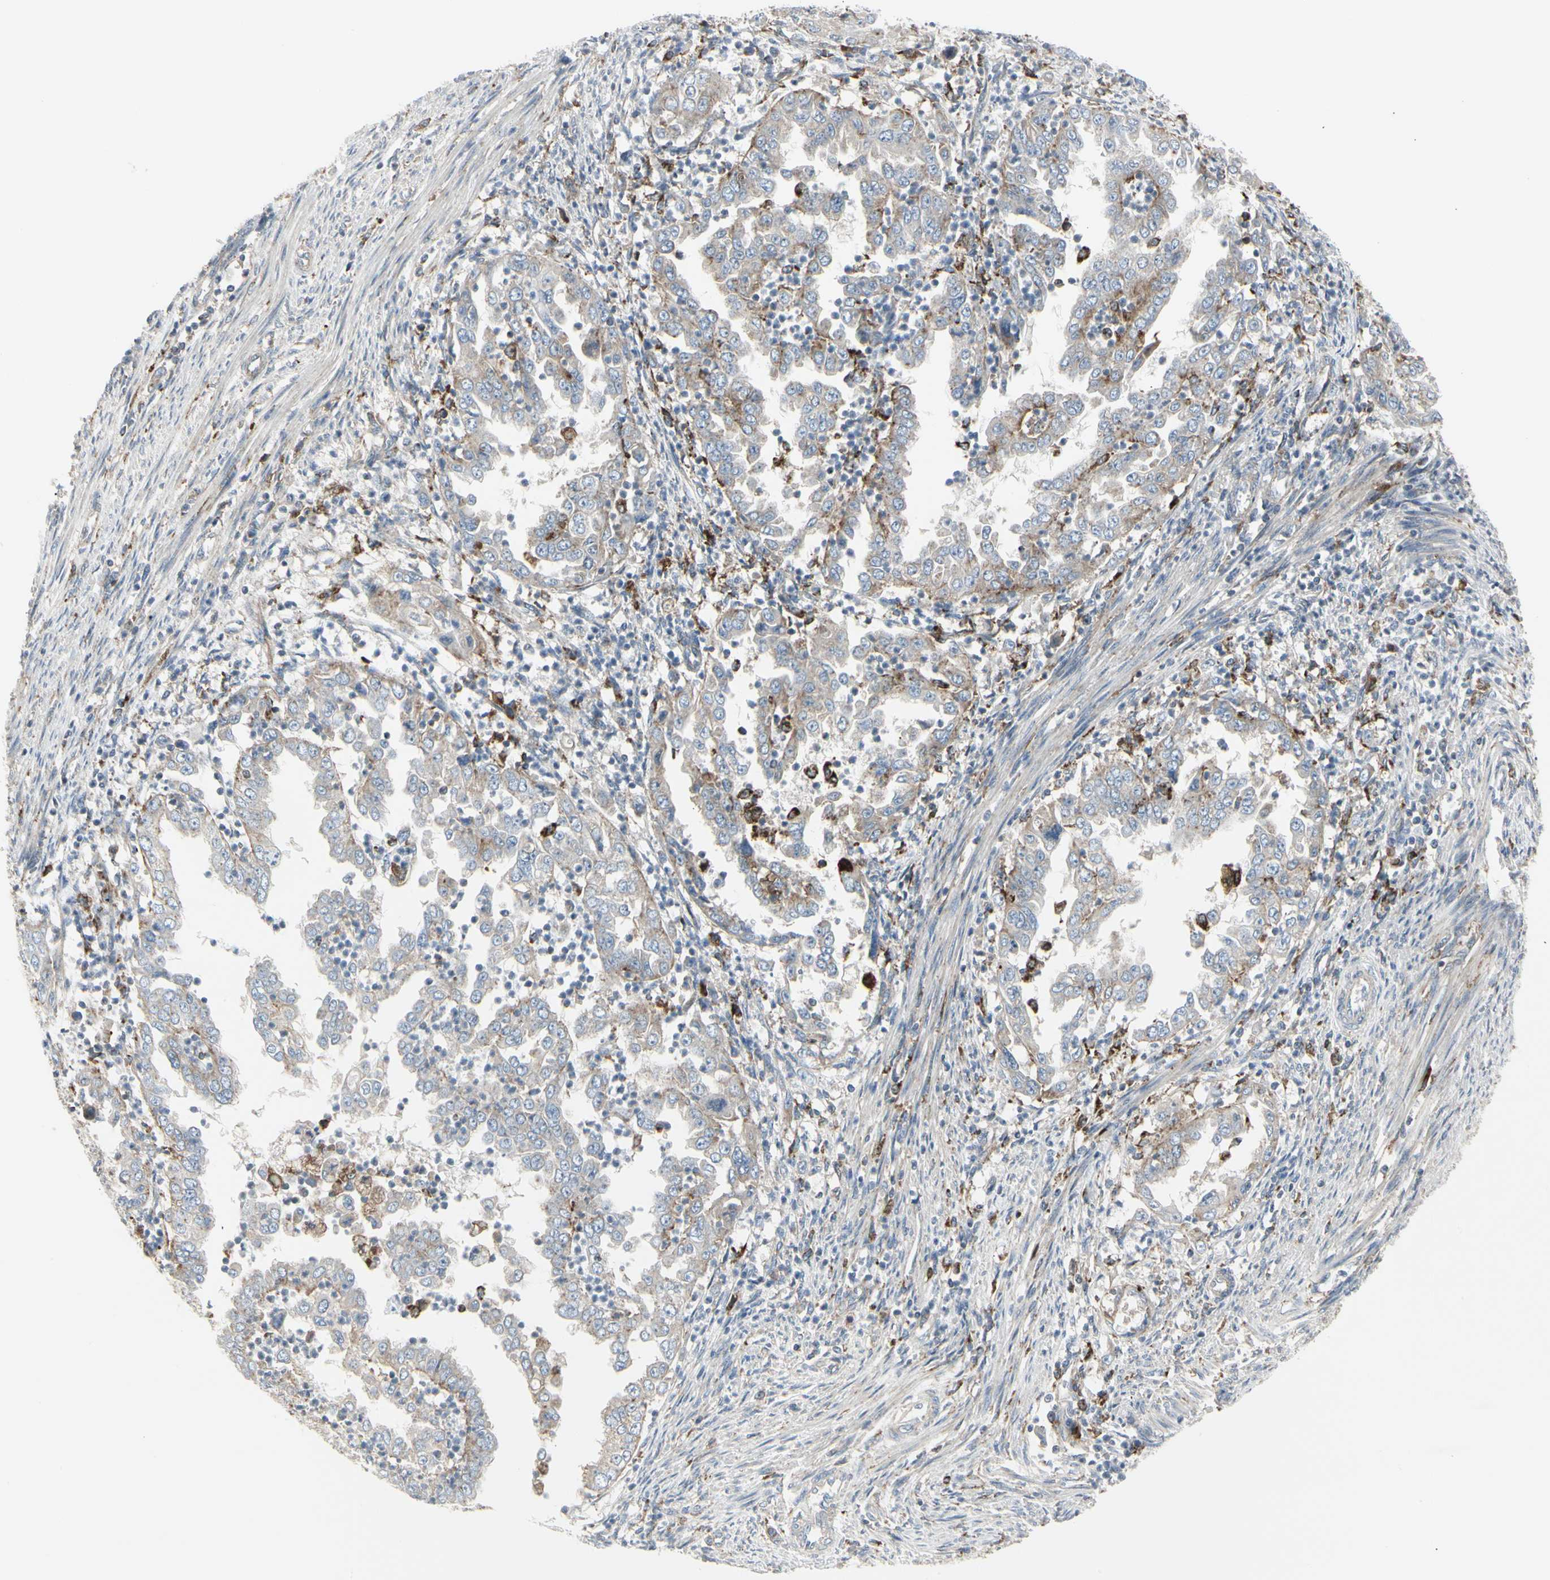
{"staining": {"intensity": "moderate", "quantity": "25%-75%", "location": "cytoplasmic/membranous"}, "tissue": "endometrial cancer", "cell_type": "Tumor cells", "image_type": "cancer", "snomed": [{"axis": "morphology", "description": "Adenocarcinoma, NOS"}, {"axis": "topography", "description": "Endometrium"}], "caption": "Protein expression analysis of human endometrial adenocarcinoma reveals moderate cytoplasmic/membranous positivity in approximately 25%-75% of tumor cells. The staining was performed using DAB (3,3'-diaminobenzidine) to visualize the protein expression in brown, while the nuclei were stained in blue with hematoxylin (Magnification: 20x).", "gene": "ATP6V1B2", "patient": {"sex": "female", "age": 85}}